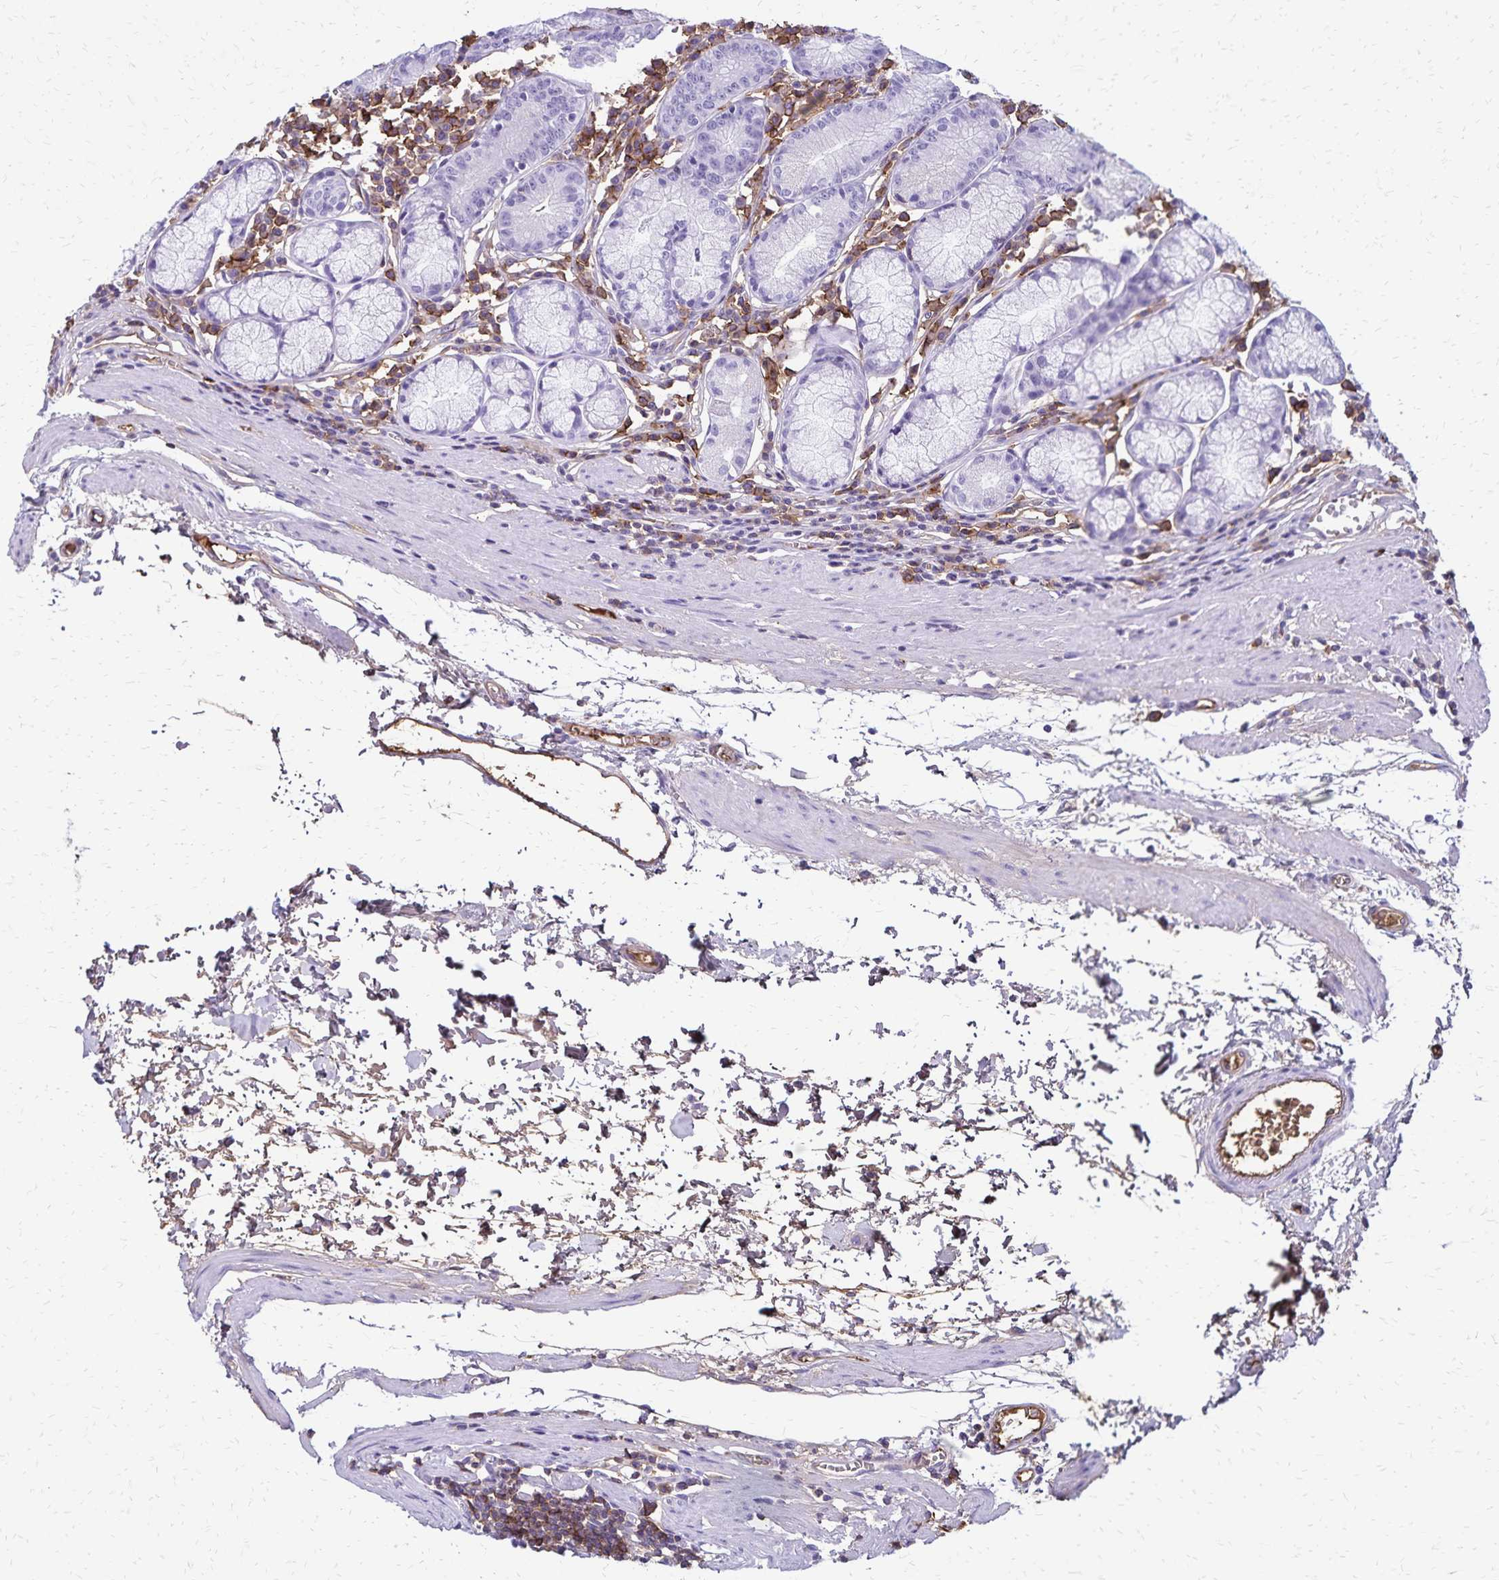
{"staining": {"intensity": "negative", "quantity": "none", "location": "none"}, "tissue": "stomach", "cell_type": "Glandular cells", "image_type": "normal", "snomed": [{"axis": "morphology", "description": "Normal tissue, NOS"}, {"axis": "topography", "description": "Stomach"}], "caption": "Stomach stained for a protein using immunohistochemistry demonstrates no expression glandular cells.", "gene": "CD27", "patient": {"sex": "male", "age": 55}}